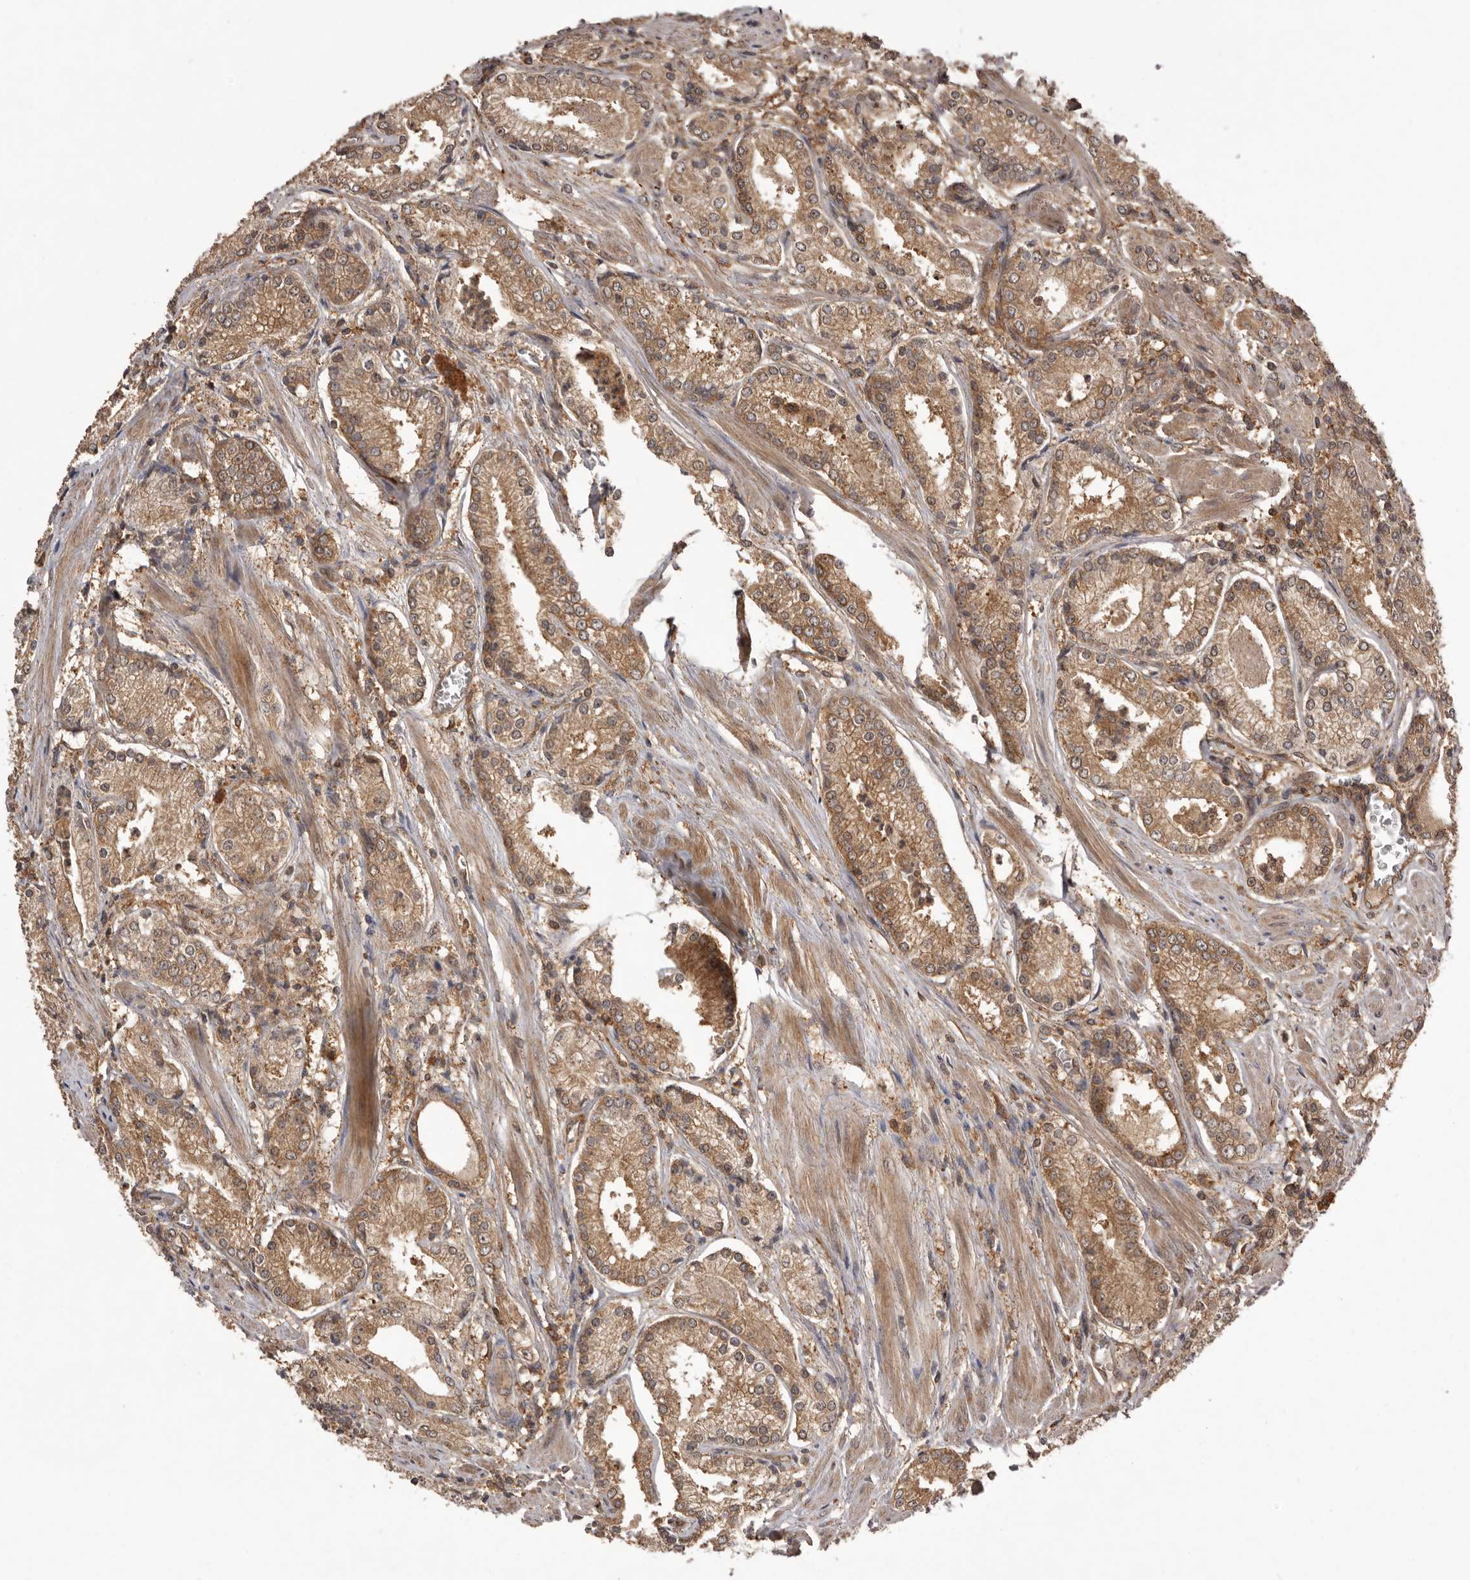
{"staining": {"intensity": "moderate", "quantity": ">75%", "location": "cytoplasmic/membranous"}, "tissue": "prostate cancer", "cell_type": "Tumor cells", "image_type": "cancer", "snomed": [{"axis": "morphology", "description": "Adenocarcinoma, Low grade"}, {"axis": "topography", "description": "Prostate"}], "caption": "A brown stain highlights moderate cytoplasmic/membranous expression of a protein in prostate cancer (low-grade adenocarcinoma) tumor cells.", "gene": "SLC22A3", "patient": {"sex": "male", "age": 54}}